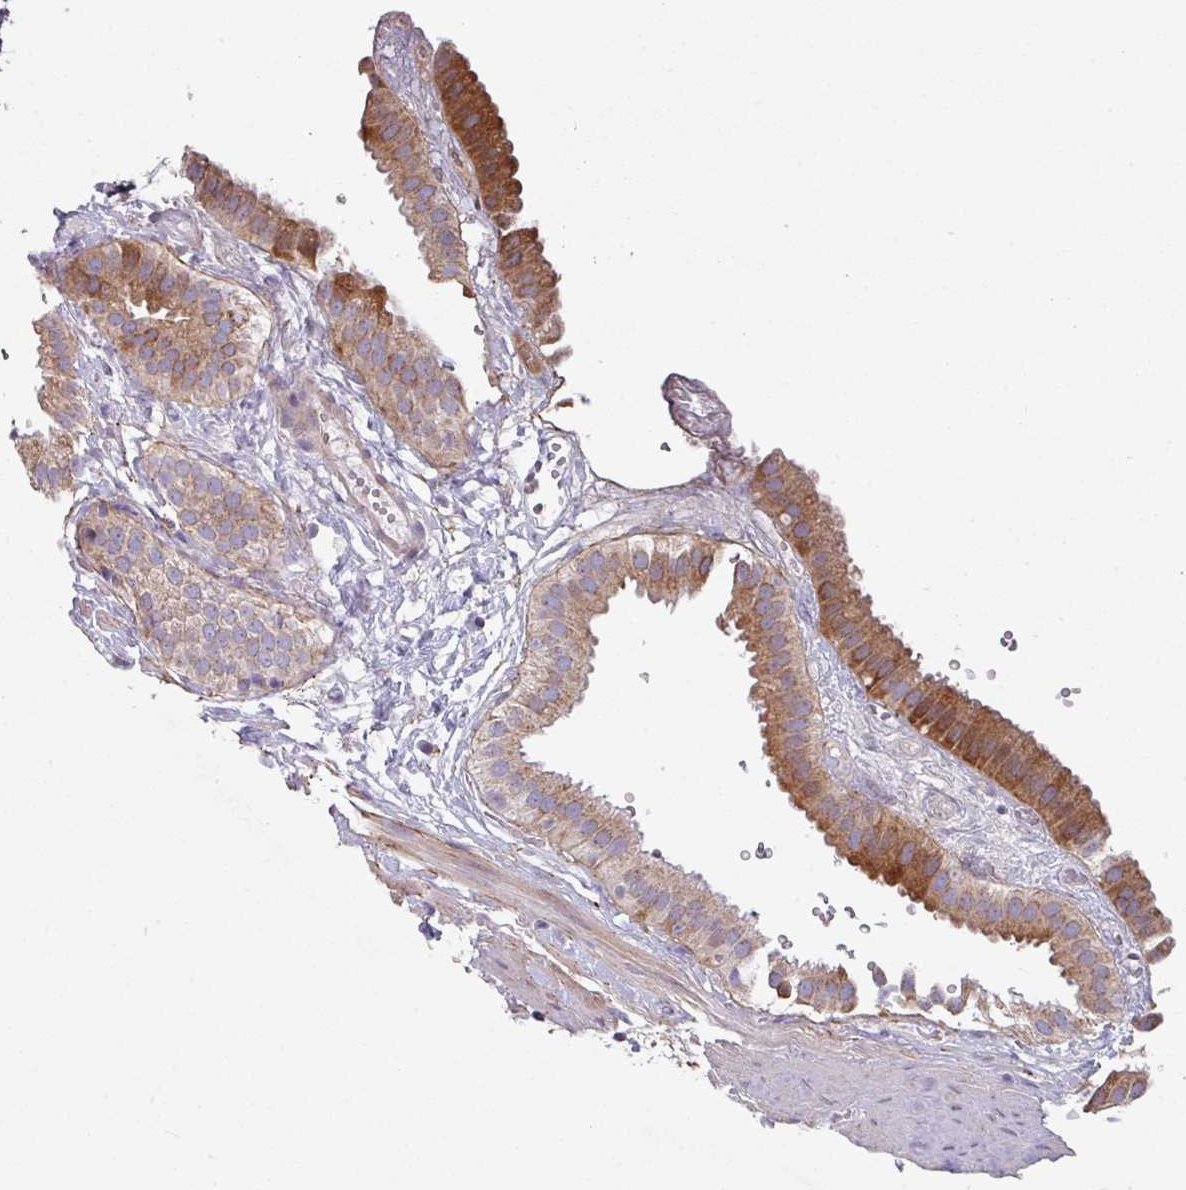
{"staining": {"intensity": "moderate", "quantity": ">75%", "location": "cytoplasmic/membranous"}, "tissue": "gallbladder", "cell_type": "Glandular cells", "image_type": "normal", "snomed": [{"axis": "morphology", "description": "Normal tissue, NOS"}, {"axis": "topography", "description": "Gallbladder"}], "caption": "Immunohistochemistry micrograph of unremarkable gallbladder stained for a protein (brown), which shows medium levels of moderate cytoplasmic/membranous expression in about >75% of glandular cells.", "gene": "C2orf16", "patient": {"sex": "female", "age": 61}}